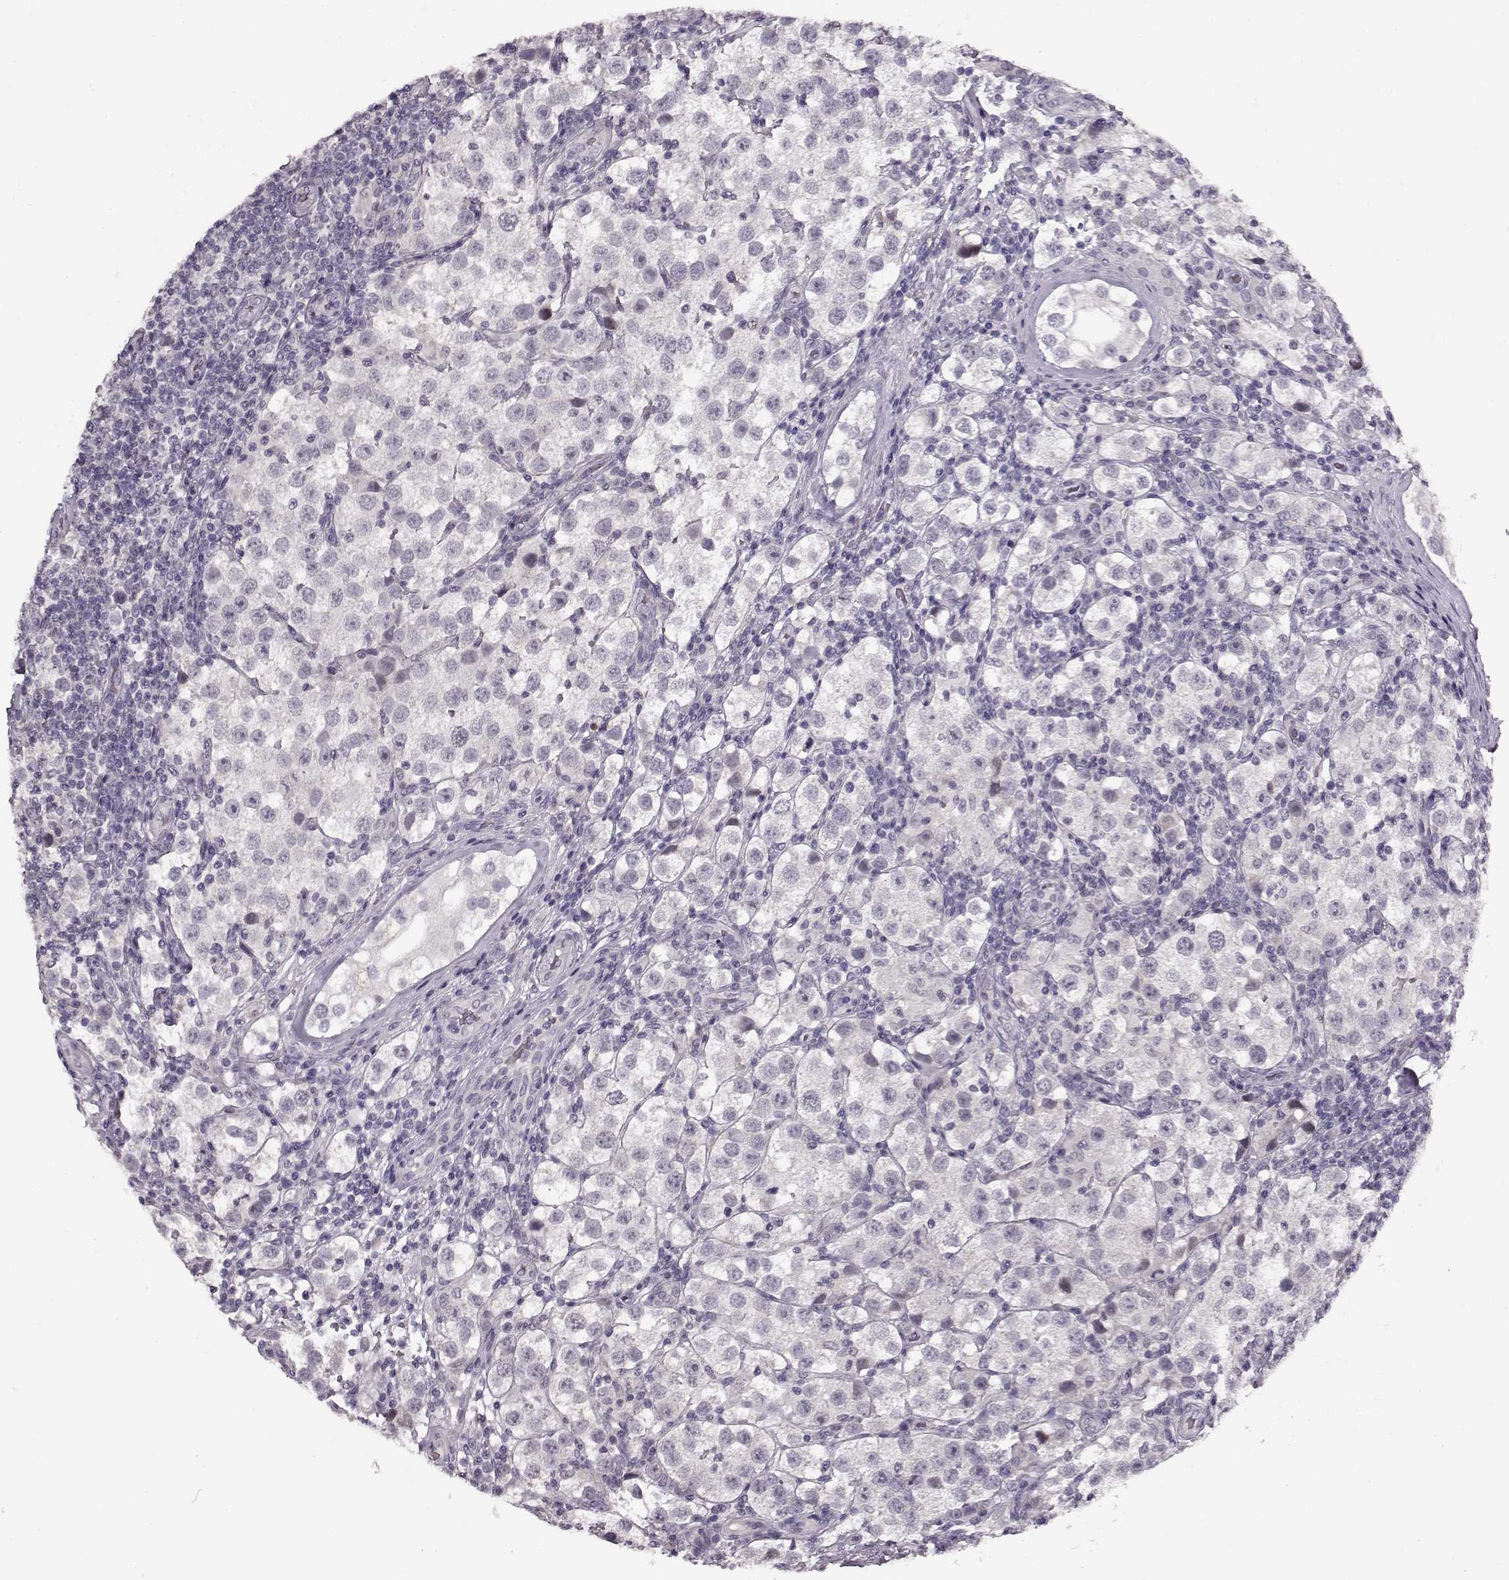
{"staining": {"intensity": "negative", "quantity": "none", "location": "none"}, "tissue": "testis cancer", "cell_type": "Tumor cells", "image_type": "cancer", "snomed": [{"axis": "morphology", "description": "Seminoma, NOS"}, {"axis": "topography", "description": "Testis"}], "caption": "Immunohistochemical staining of testis cancer (seminoma) reveals no significant staining in tumor cells.", "gene": "RP1L1", "patient": {"sex": "male", "age": 37}}